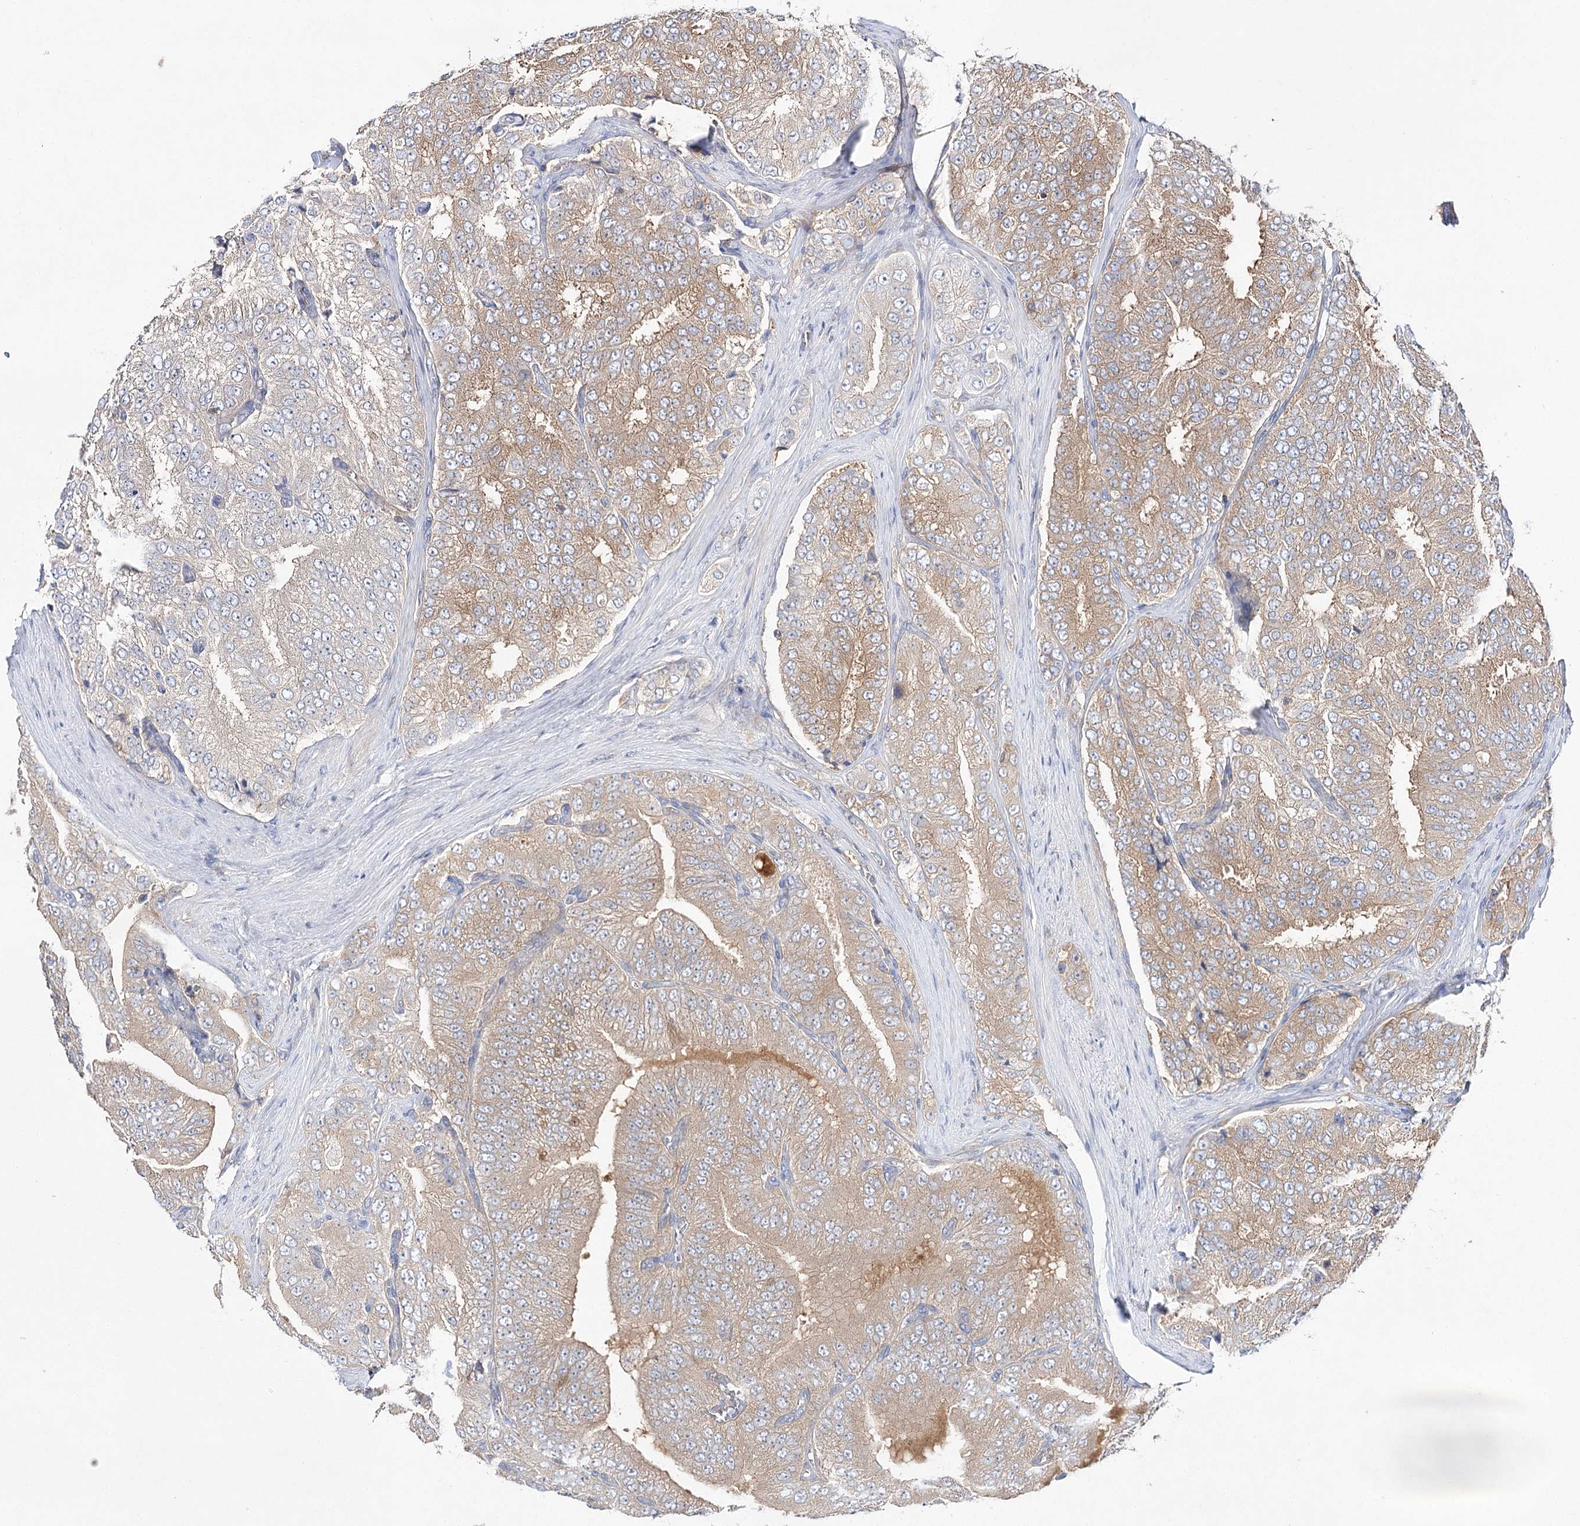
{"staining": {"intensity": "weak", "quantity": "25%-75%", "location": "cytoplasmic/membranous"}, "tissue": "prostate cancer", "cell_type": "Tumor cells", "image_type": "cancer", "snomed": [{"axis": "morphology", "description": "Adenocarcinoma, High grade"}, {"axis": "topography", "description": "Prostate"}], "caption": "Tumor cells show weak cytoplasmic/membranous positivity in approximately 25%-75% of cells in adenocarcinoma (high-grade) (prostate).", "gene": "ABRAXAS2", "patient": {"sex": "male", "age": 58}}